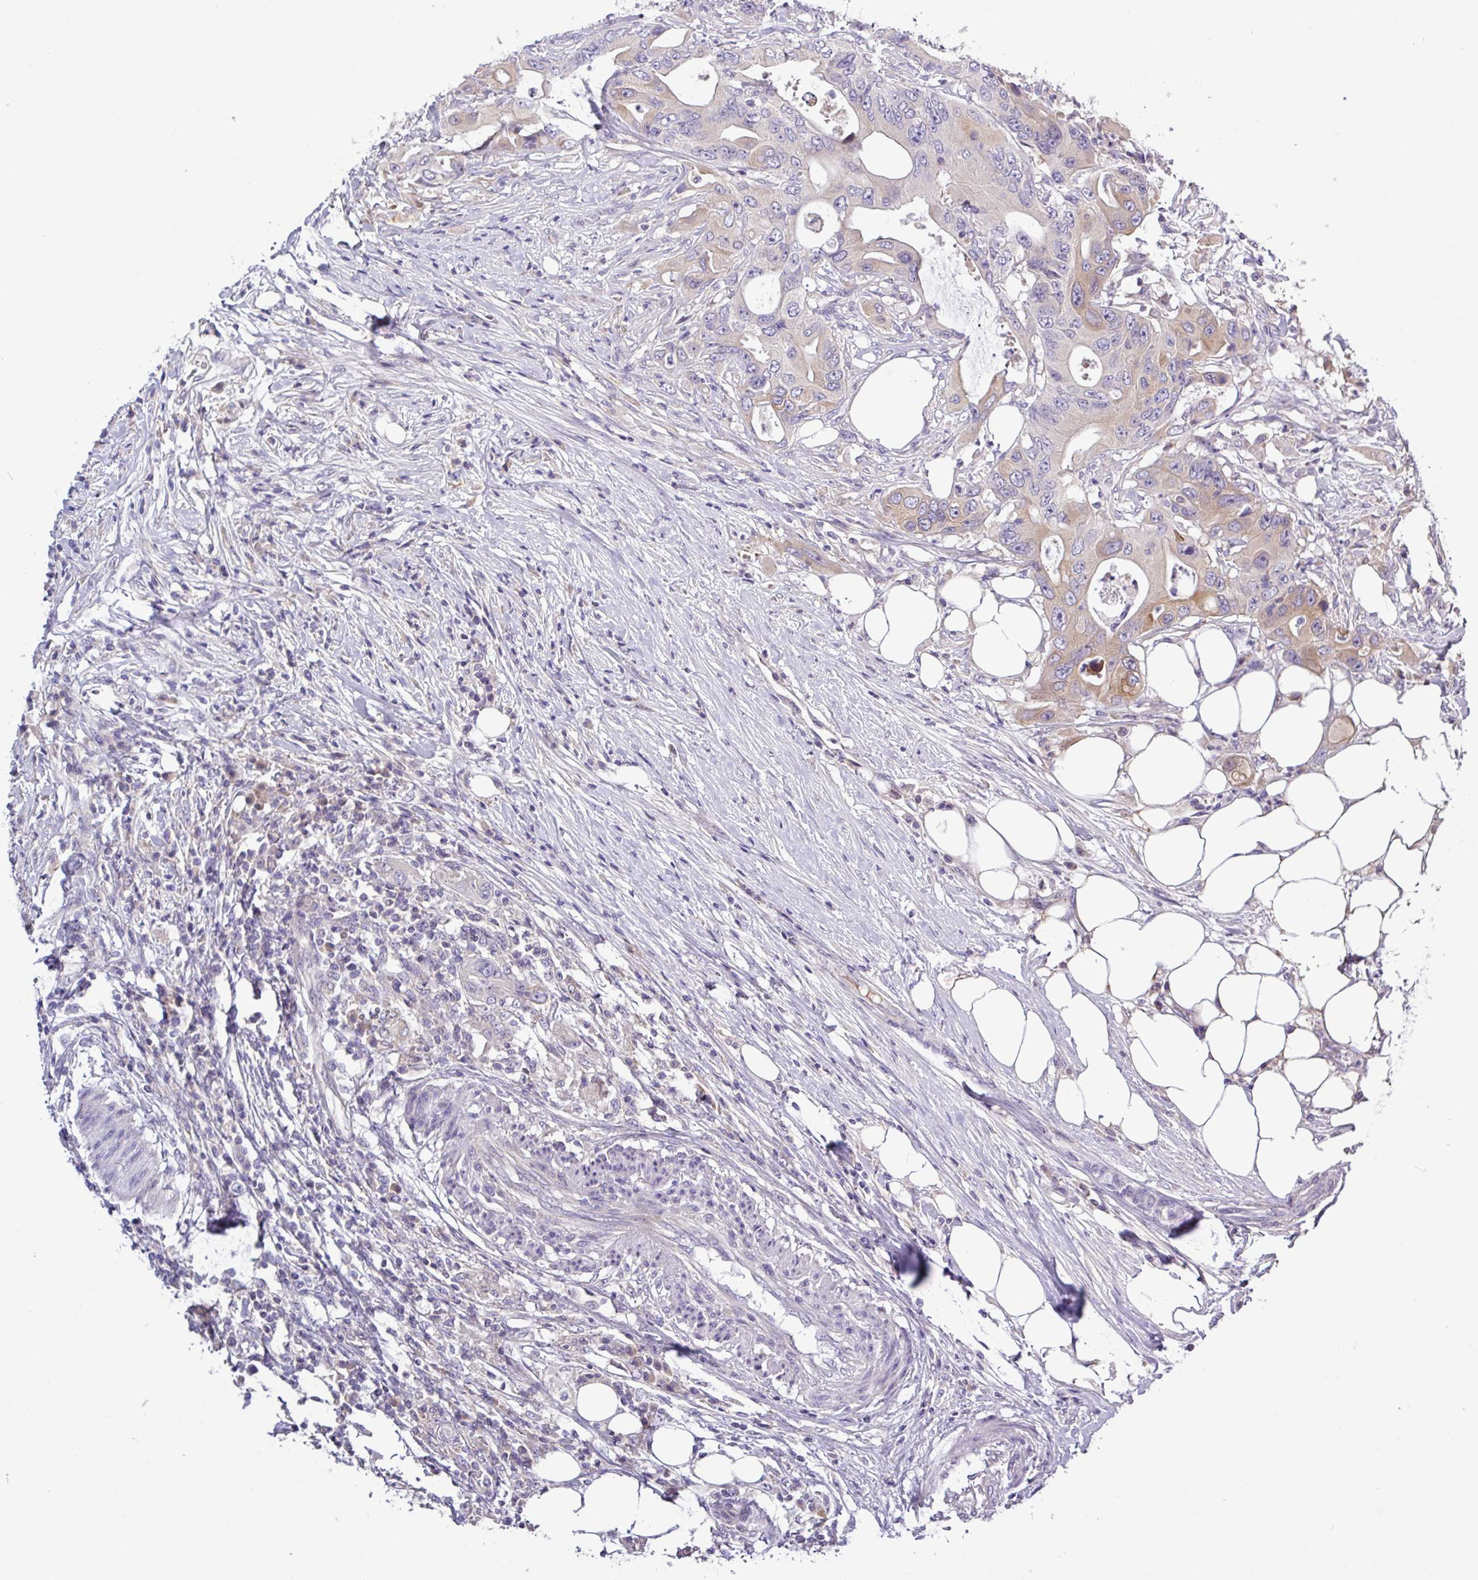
{"staining": {"intensity": "weak", "quantity": "<25%", "location": "cytoplasmic/membranous"}, "tissue": "colorectal cancer", "cell_type": "Tumor cells", "image_type": "cancer", "snomed": [{"axis": "morphology", "description": "Adenocarcinoma, NOS"}, {"axis": "topography", "description": "Colon"}], "caption": "A photomicrograph of colorectal adenocarcinoma stained for a protein shows no brown staining in tumor cells.", "gene": "SFTPB", "patient": {"sex": "male", "age": 71}}